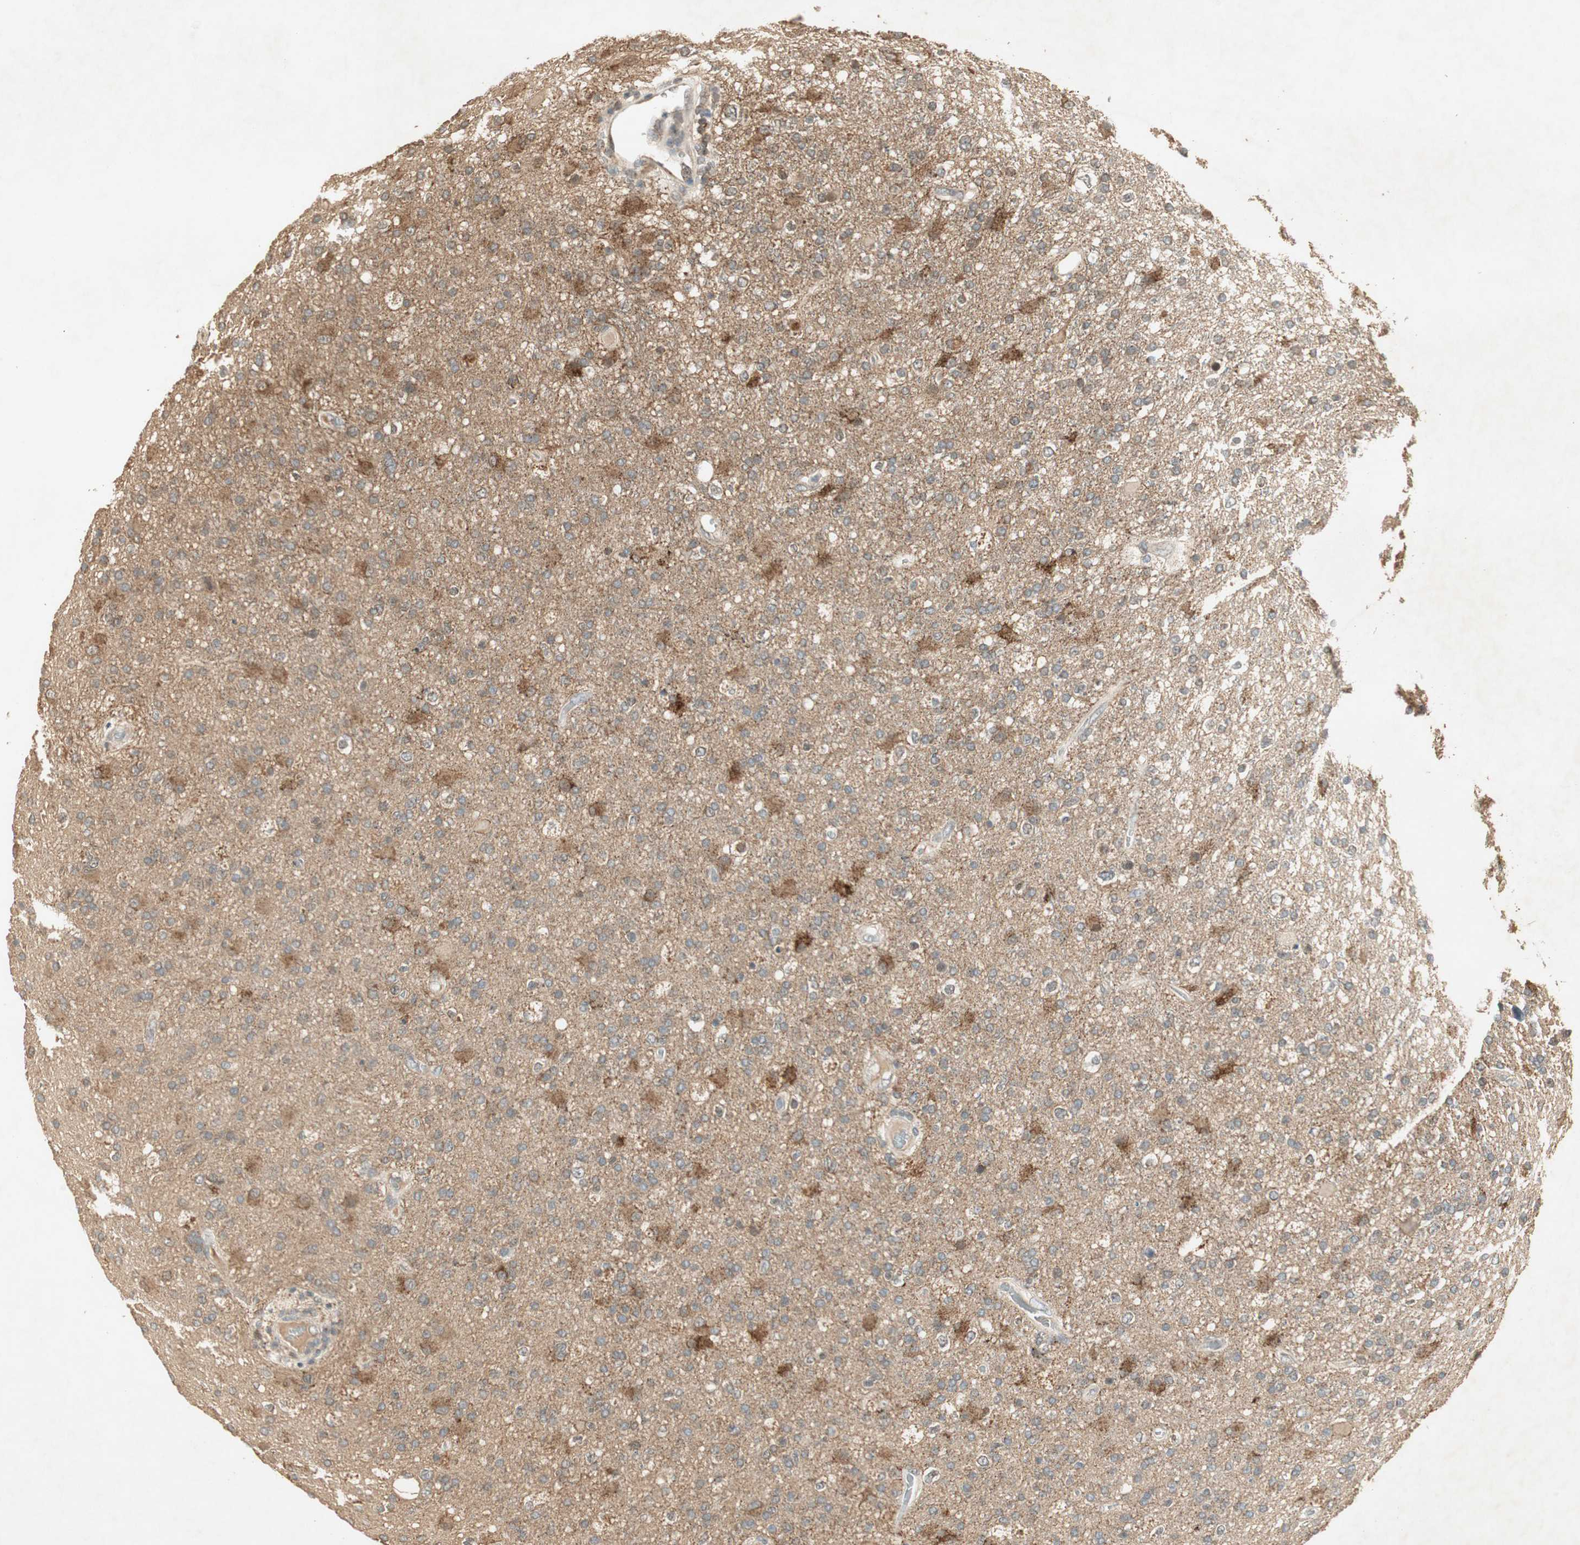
{"staining": {"intensity": "moderate", "quantity": "25%-75%", "location": "cytoplasmic/membranous"}, "tissue": "glioma", "cell_type": "Tumor cells", "image_type": "cancer", "snomed": [{"axis": "morphology", "description": "Glioma, malignant, High grade"}, {"axis": "topography", "description": "Brain"}], "caption": "Protein analysis of glioma tissue displays moderate cytoplasmic/membranous positivity in approximately 25%-75% of tumor cells. Nuclei are stained in blue.", "gene": "USP2", "patient": {"sex": "male", "age": 33}}